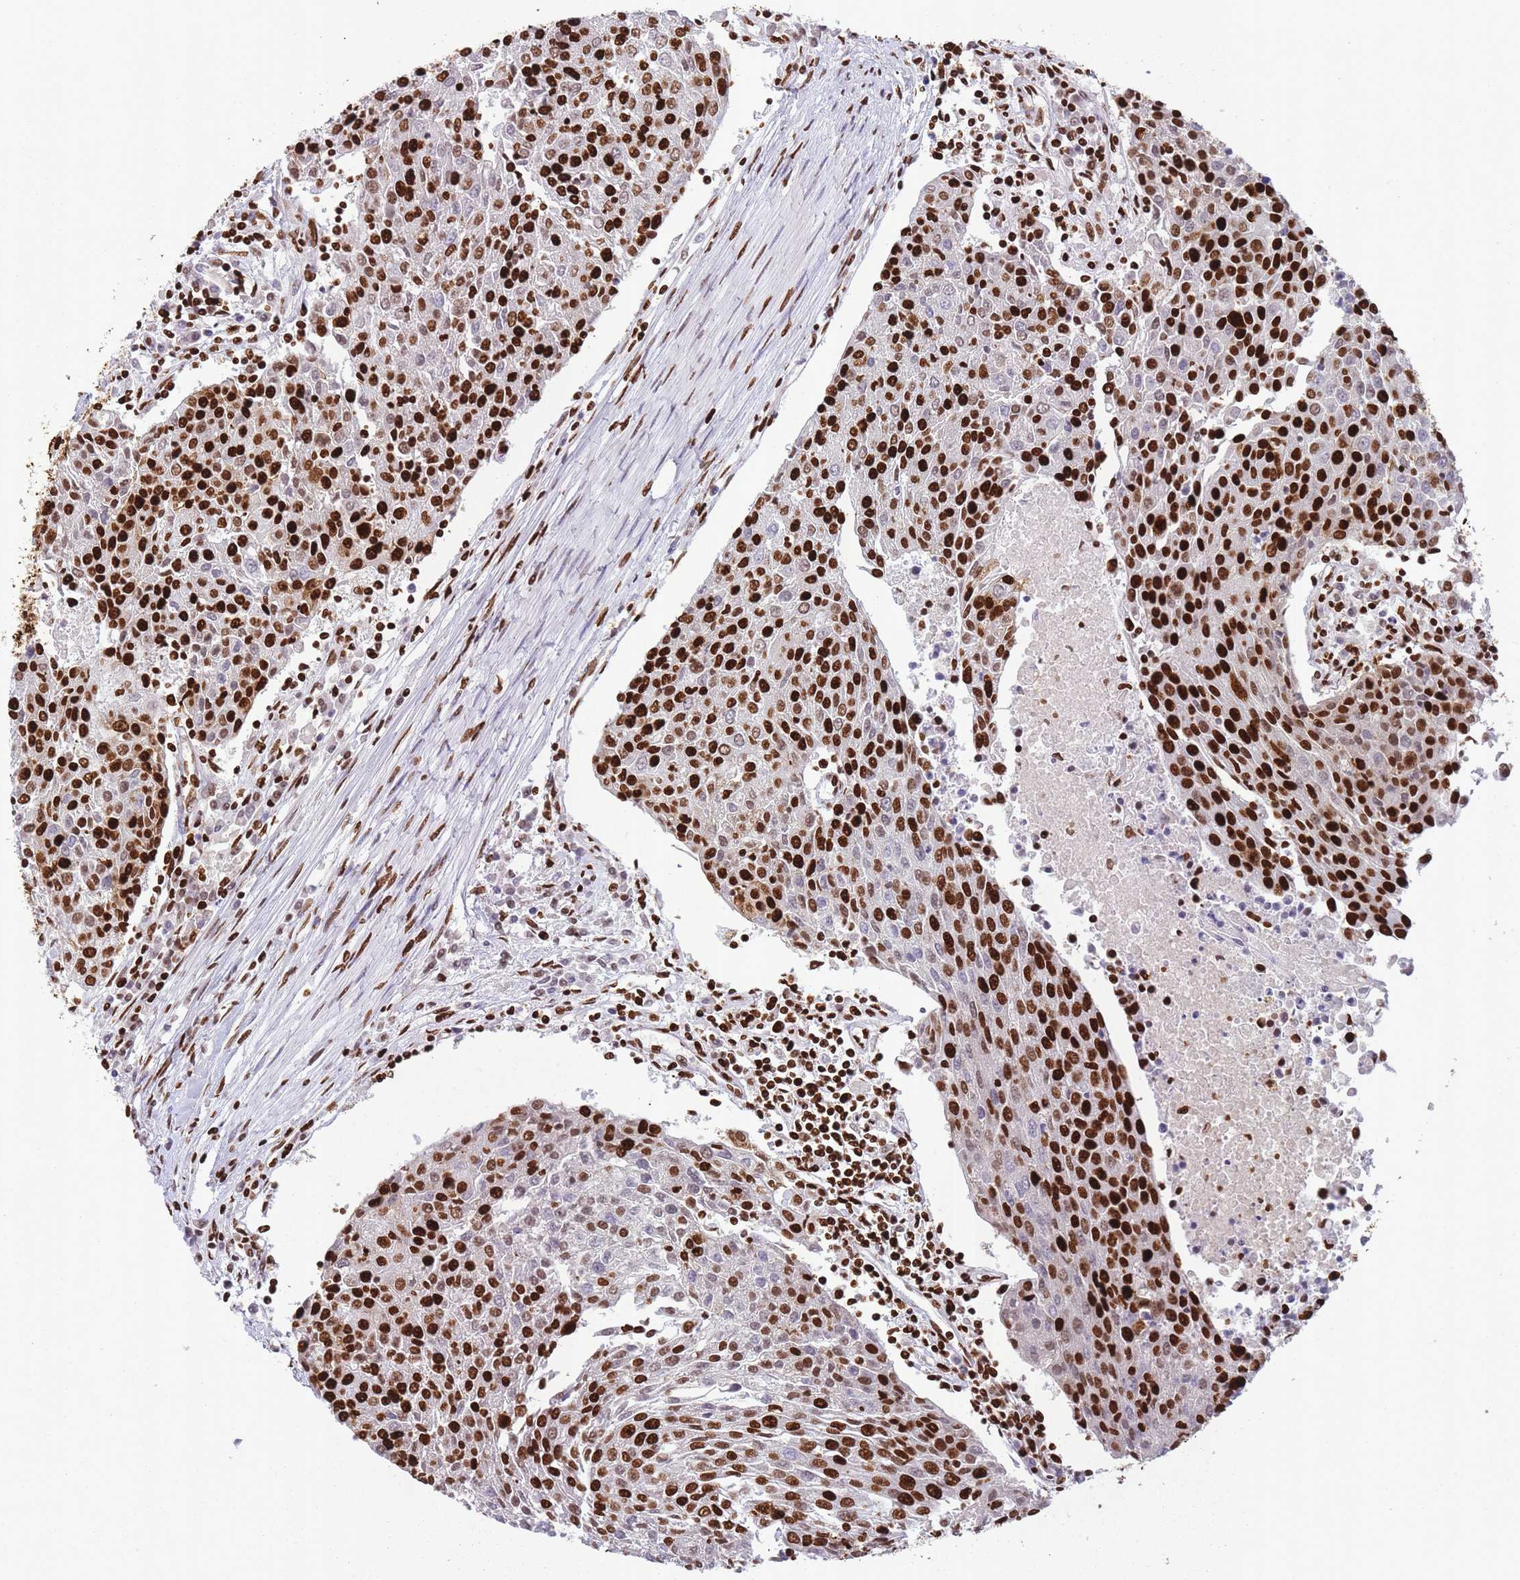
{"staining": {"intensity": "strong", "quantity": ">75%", "location": "nuclear"}, "tissue": "urothelial cancer", "cell_type": "Tumor cells", "image_type": "cancer", "snomed": [{"axis": "morphology", "description": "Urothelial carcinoma, High grade"}, {"axis": "topography", "description": "Urinary bladder"}], "caption": "A high-resolution micrograph shows IHC staining of high-grade urothelial carcinoma, which demonstrates strong nuclear positivity in about >75% of tumor cells. Immunohistochemistry (ihc) stains the protein in brown and the nuclei are stained blue.", "gene": "HNRNPUL1", "patient": {"sex": "female", "age": 85}}